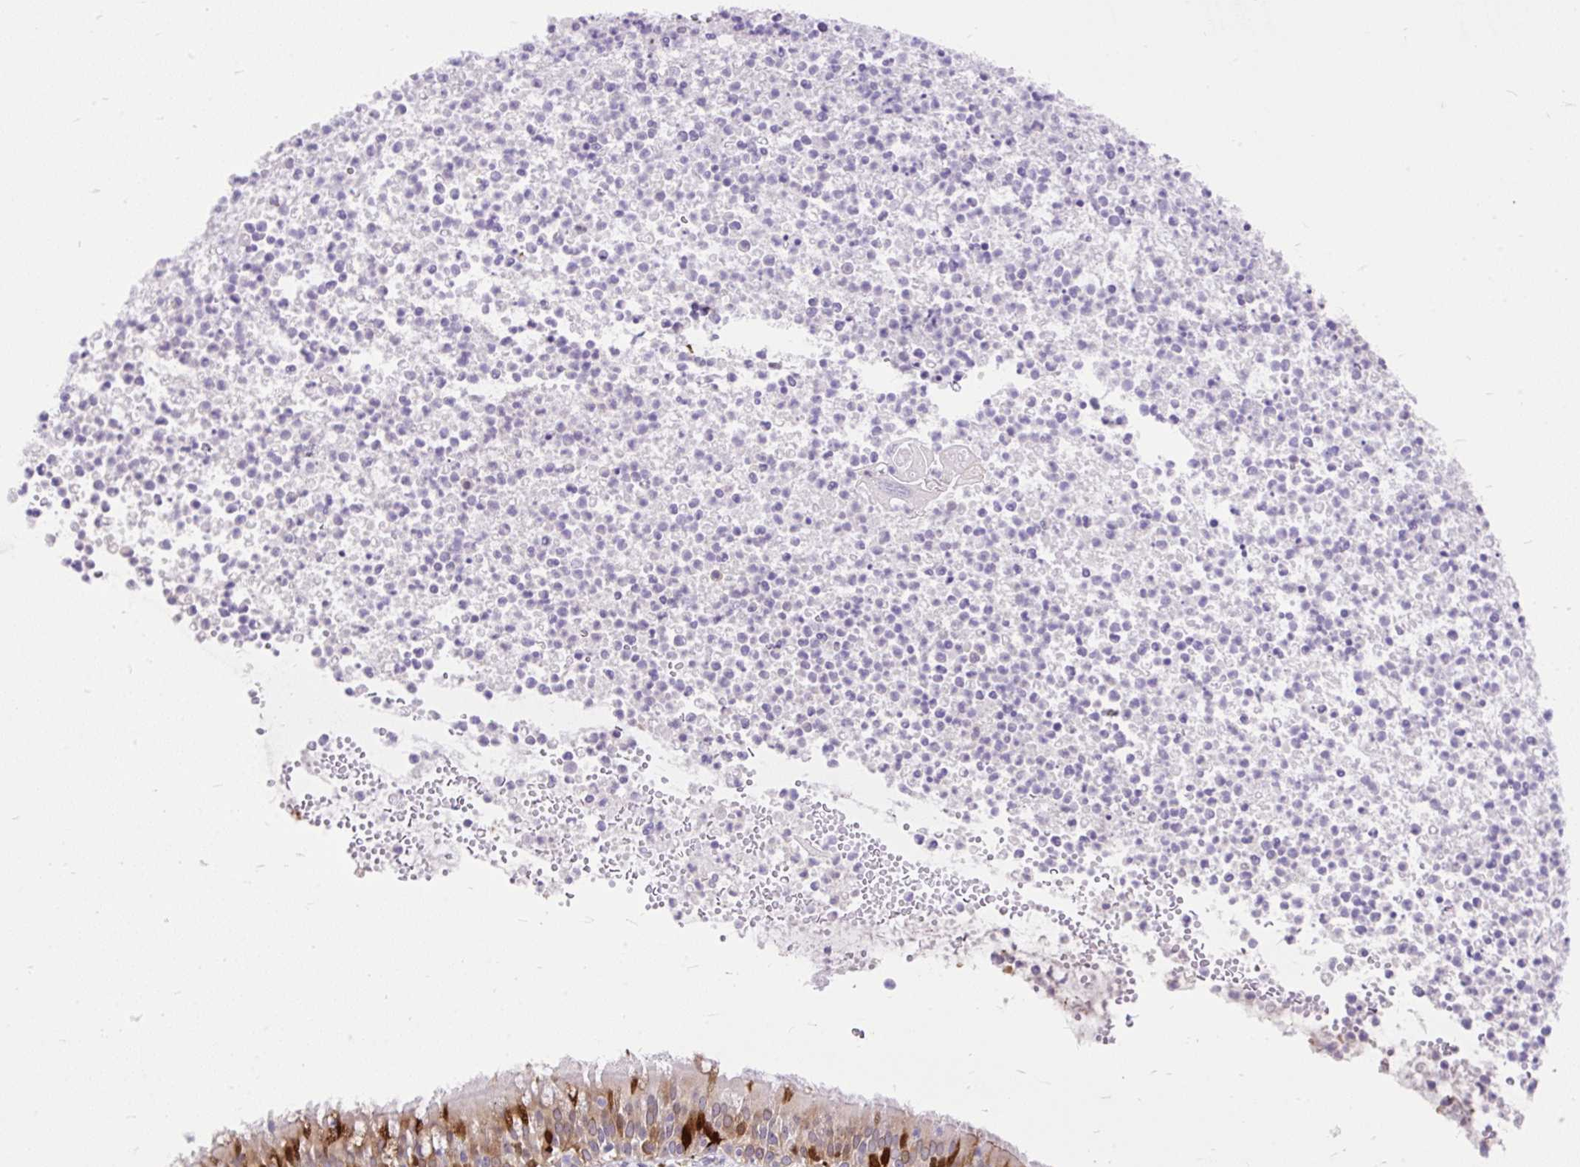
{"staining": {"intensity": "strong", "quantity": "25%-75%", "location": "cytoplasmic/membranous"}, "tissue": "bronchus", "cell_type": "Respiratory epithelial cells", "image_type": "normal", "snomed": [{"axis": "morphology", "description": "Normal tissue, NOS"}, {"axis": "topography", "description": "Cartilage tissue"}, {"axis": "topography", "description": "Bronchus"}], "caption": "This image demonstrates normal bronchus stained with IHC to label a protein in brown. The cytoplasmic/membranous of respiratory epithelial cells show strong positivity for the protein. Nuclei are counter-stained blue.", "gene": "TRIM17", "patient": {"sex": "male", "age": 56}}